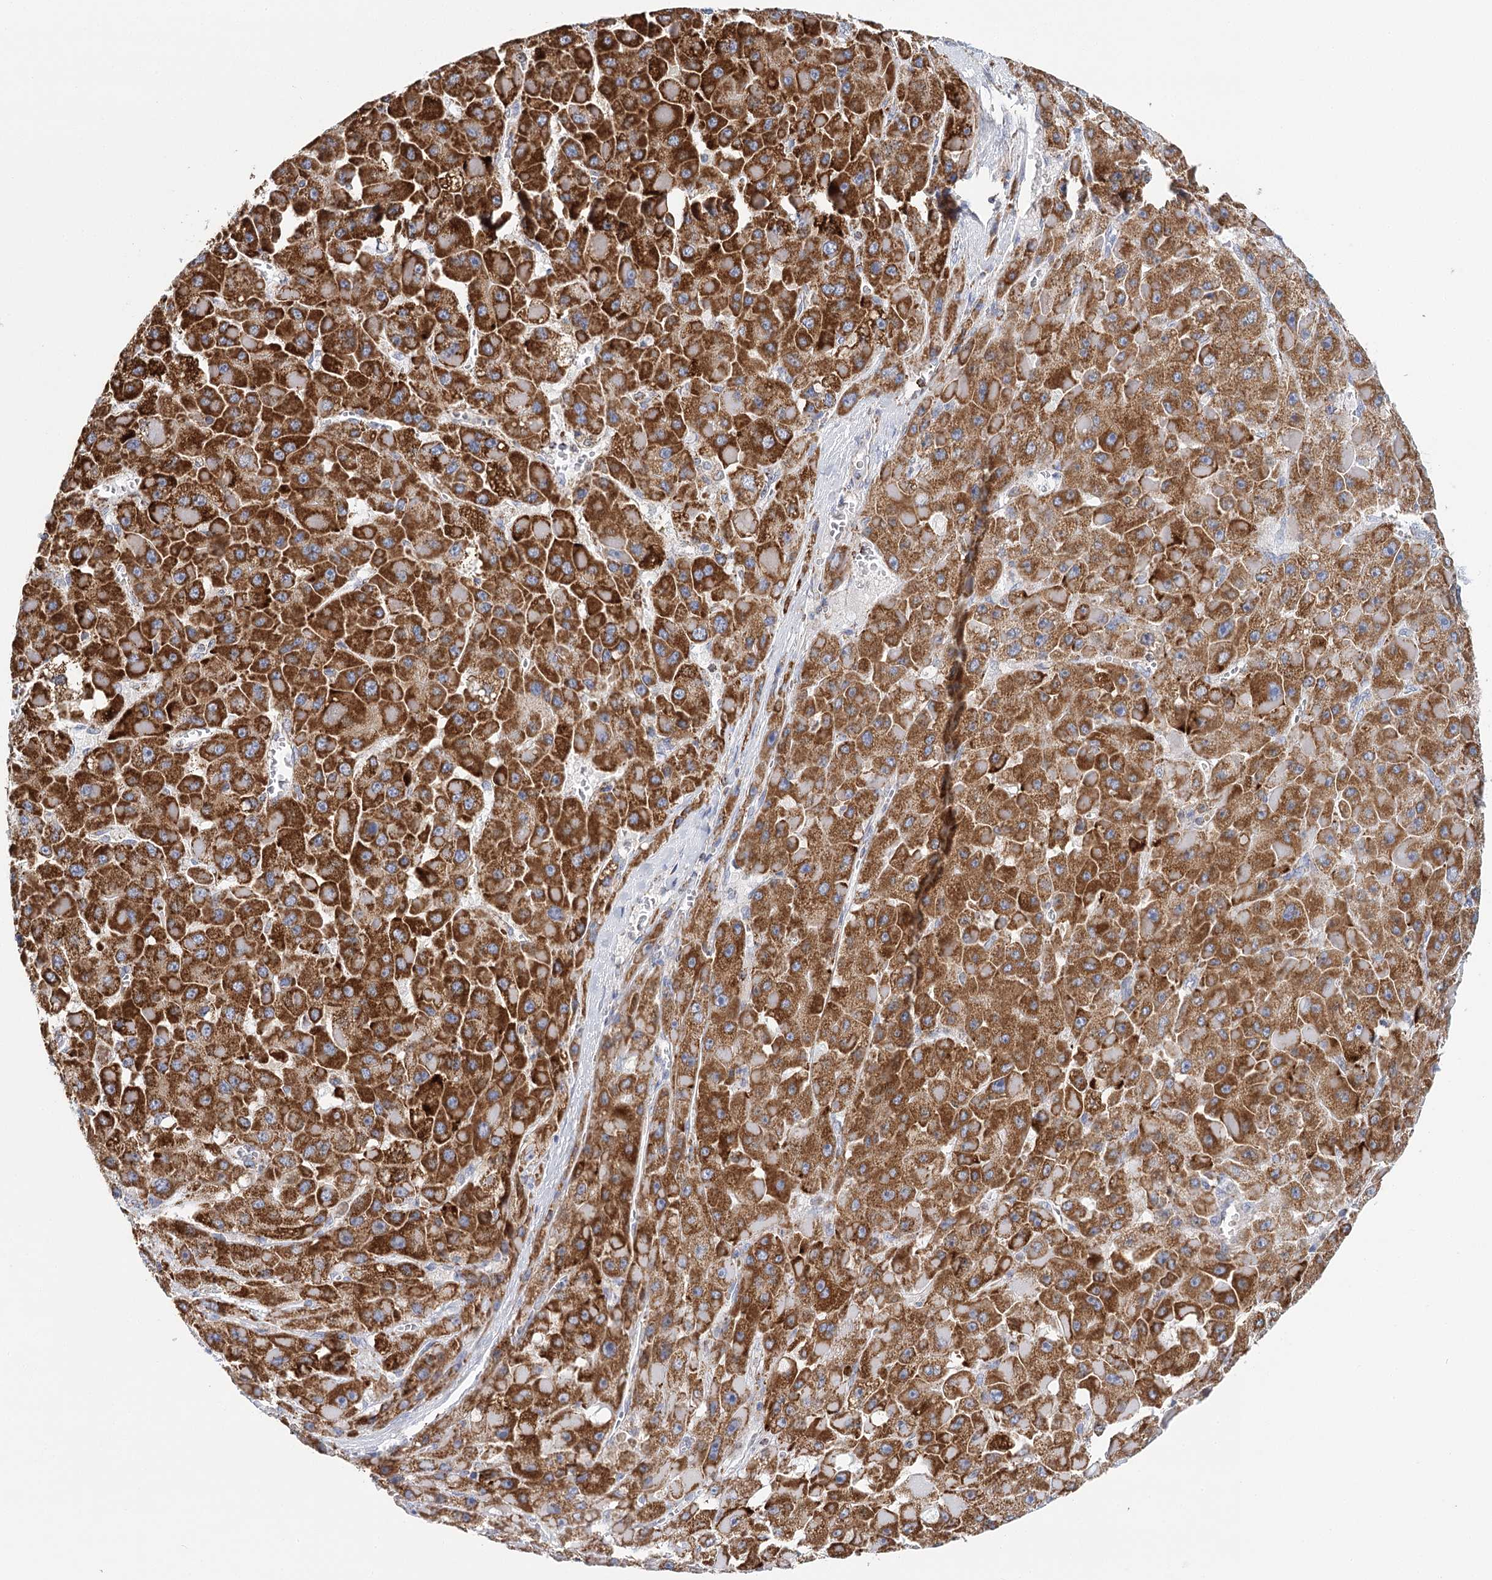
{"staining": {"intensity": "strong", "quantity": ">75%", "location": "cytoplasmic/membranous"}, "tissue": "liver cancer", "cell_type": "Tumor cells", "image_type": "cancer", "snomed": [{"axis": "morphology", "description": "Carcinoma, Hepatocellular, NOS"}, {"axis": "topography", "description": "Liver"}], "caption": "Strong cytoplasmic/membranous positivity for a protein is present in about >75% of tumor cells of liver cancer using IHC.", "gene": "LSS", "patient": {"sex": "female", "age": 73}}